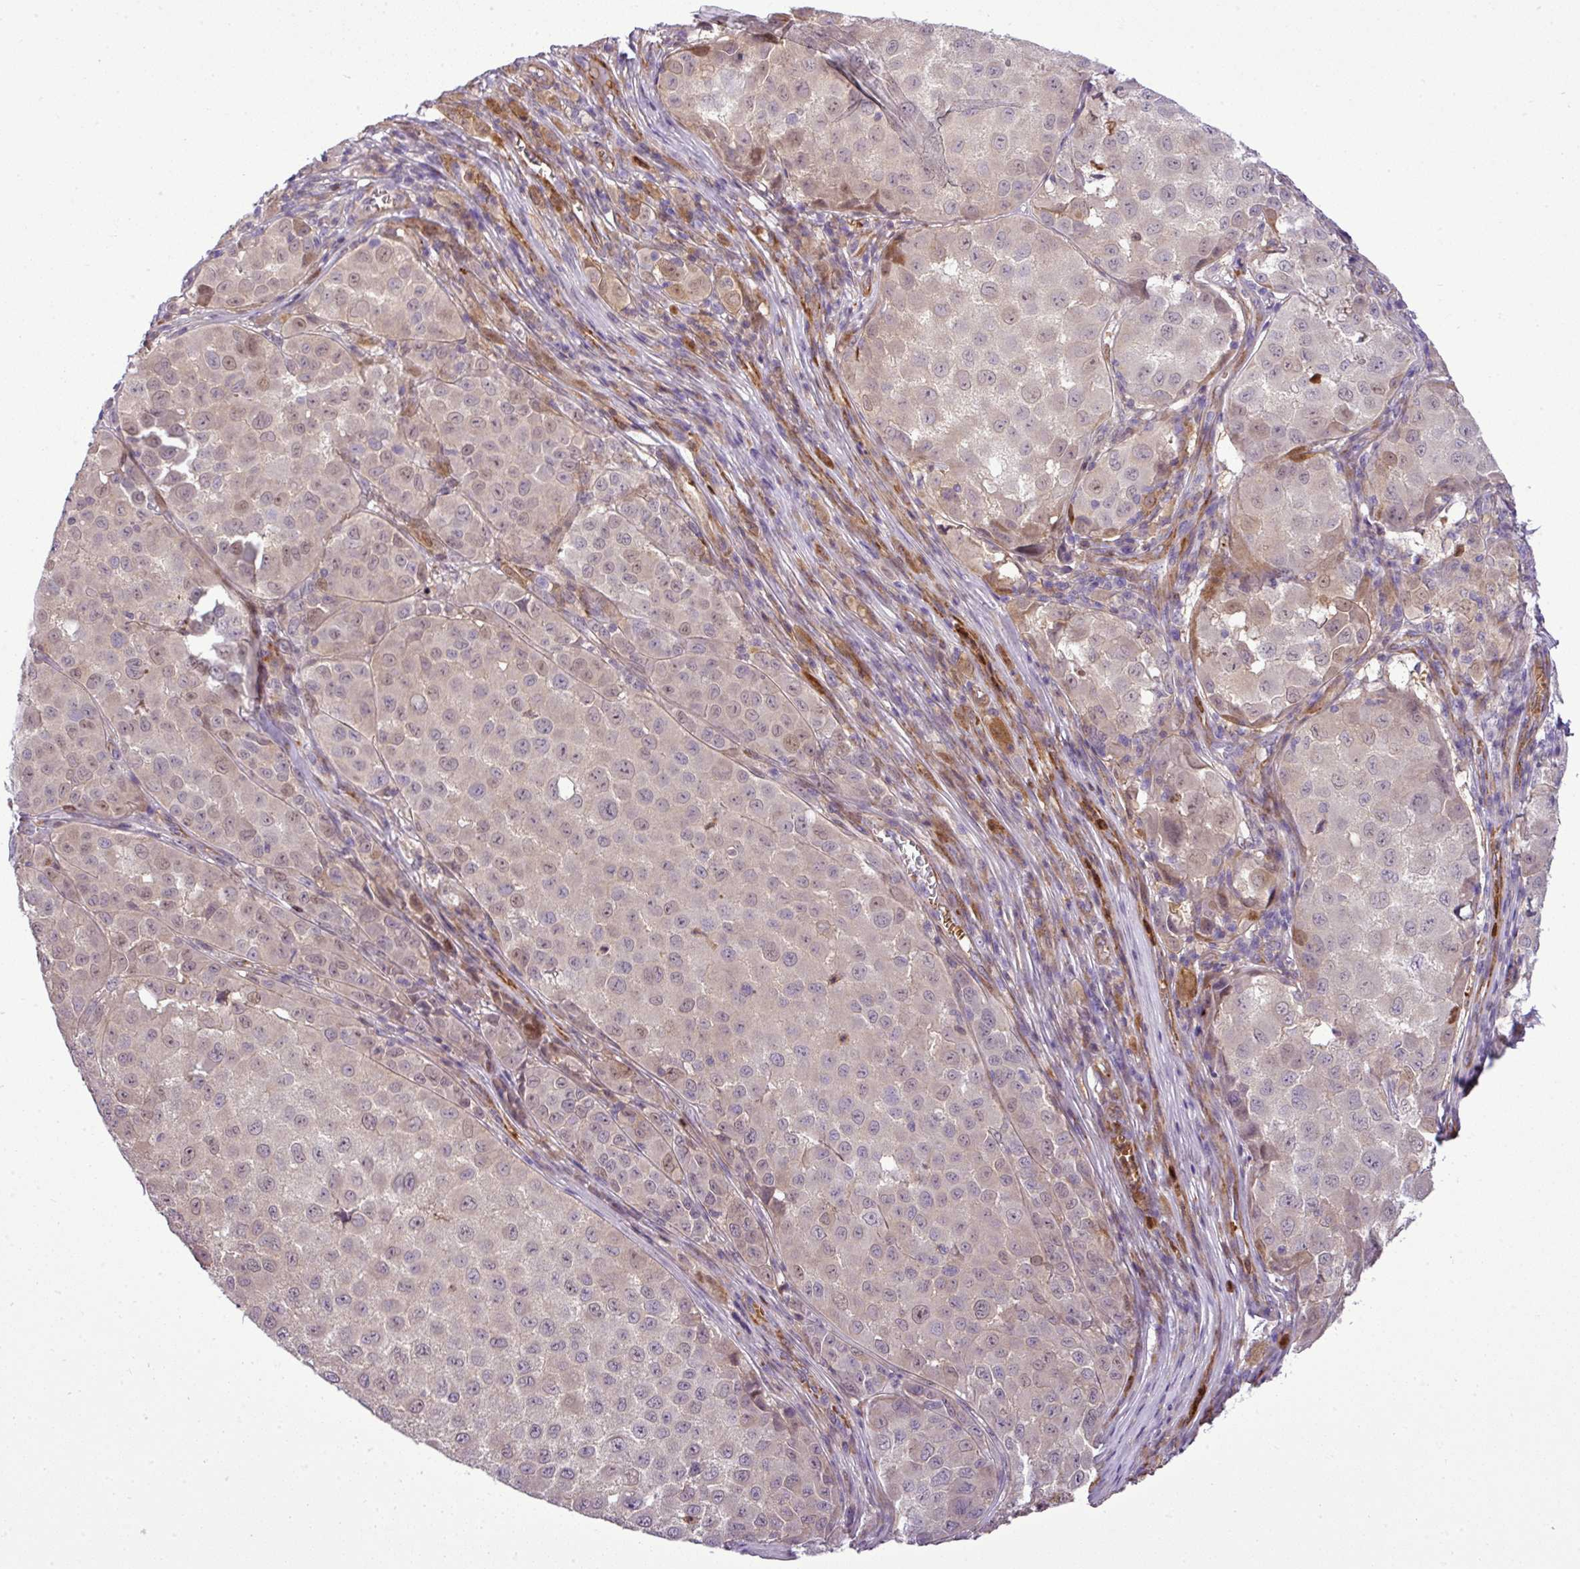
{"staining": {"intensity": "weak", "quantity": "<25%", "location": "nuclear"}, "tissue": "melanoma", "cell_type": "Tumor cells", "image_type": "cancer", "snomed": [{"axis": "morphology", "description": "Malignant melanoma, NOS"}, {"axis": "topography", "description": "Skin"}], "caption": "Photomicrograph shows no significant protein expression in tumor cells of melanoma.", "gene": "NBEAL2", "patient": {"sex": "male", "age": 64}}